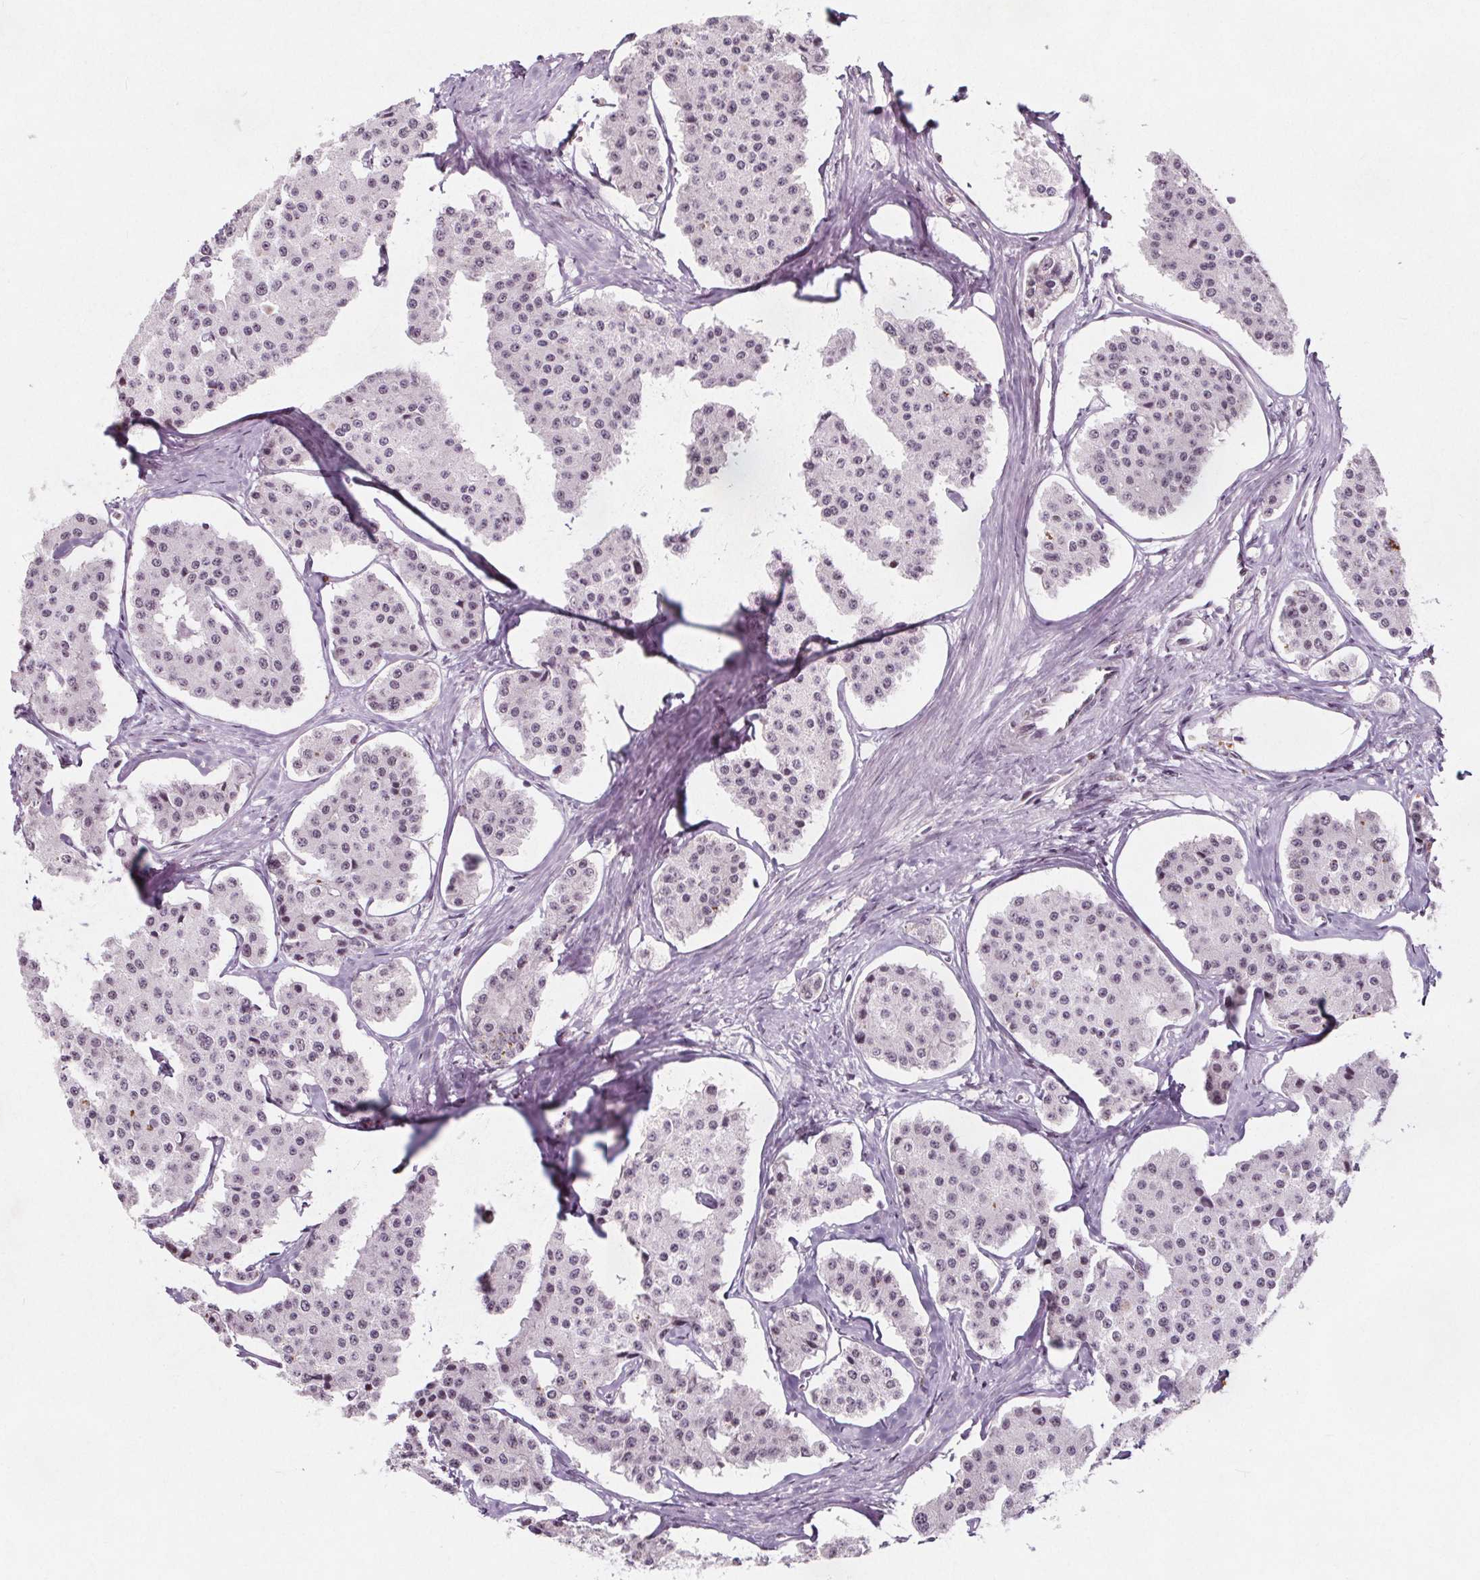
{"staining": {"intensity": "negative", "quantity": "none", "location": "none"}, "tissue": "carcinoid", "cell_type": "Tumor cells", "image_type": "cancer", "snomed": [{"axis": "morphology", "description": "Carcinoid, malignant, NOS"}, {"axis": "topography", "description": "Small intestine"}], "caption": "Immunohistochemical staining of carcinoid shows no significant positivity in tumor cells. (Brightfield microscopy of DAB immunohistochemistry at high magnification).", "gene": "TAF6L", "patient": {"sex": "female", "age": 65}}